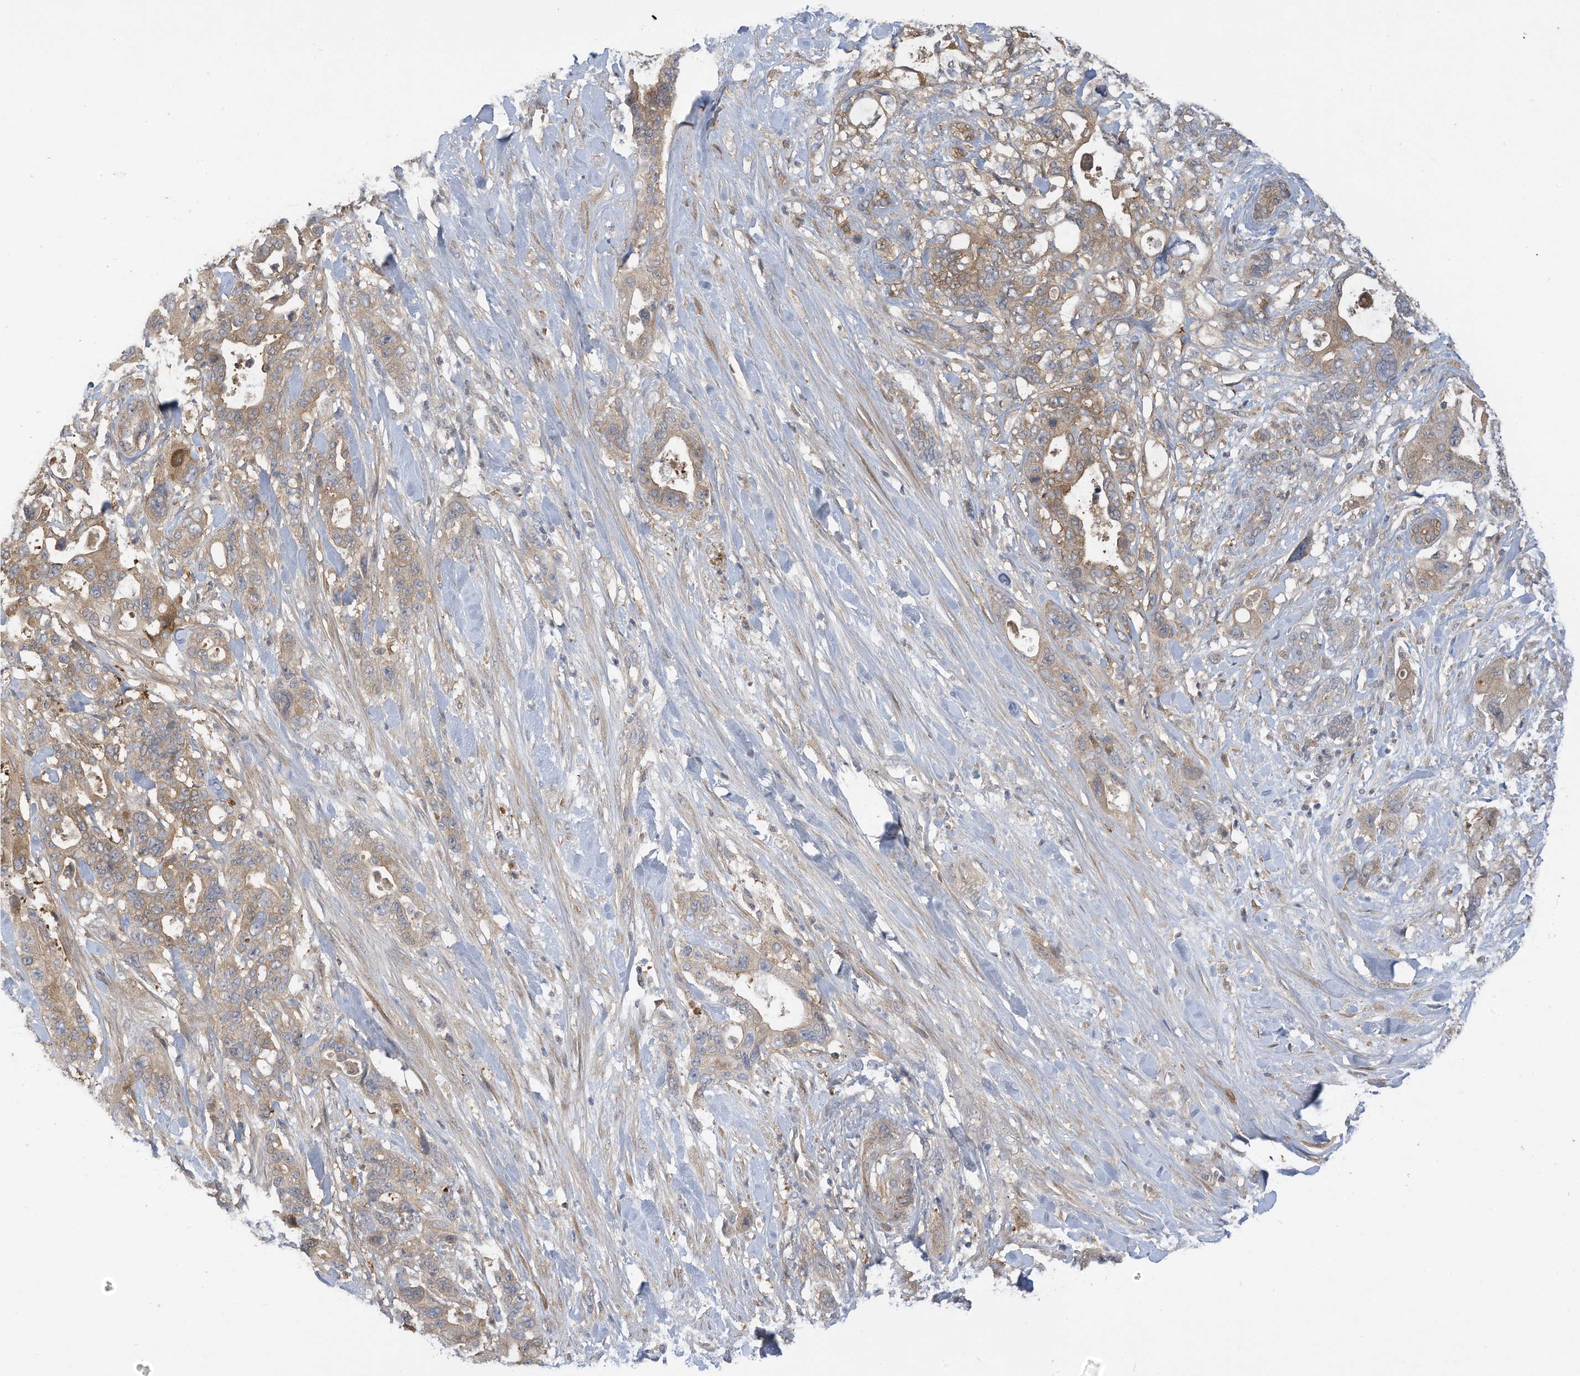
{"staining": {"intensity": "weak", "quantity": ">75%", "location": "cytoplasmic/membranous"}, "tissue": "pancreatic cancer", "cell_type": "Tumor cells", "image_type": "cancer", "snomed": [{"axis": "morphology", "description": "Adenocarcinoma, NOS"}, {"axis": "topography", "description": "Pancreas"}], "caption": "Protein staining by IHC reveals weak cytoplasmic/membranous expression in approximately >75% of tumor cells in pancreatic cancer (adenocarcinoma).", "gene": "ADI1", "patient": {"sex": "male", "age": 46}}